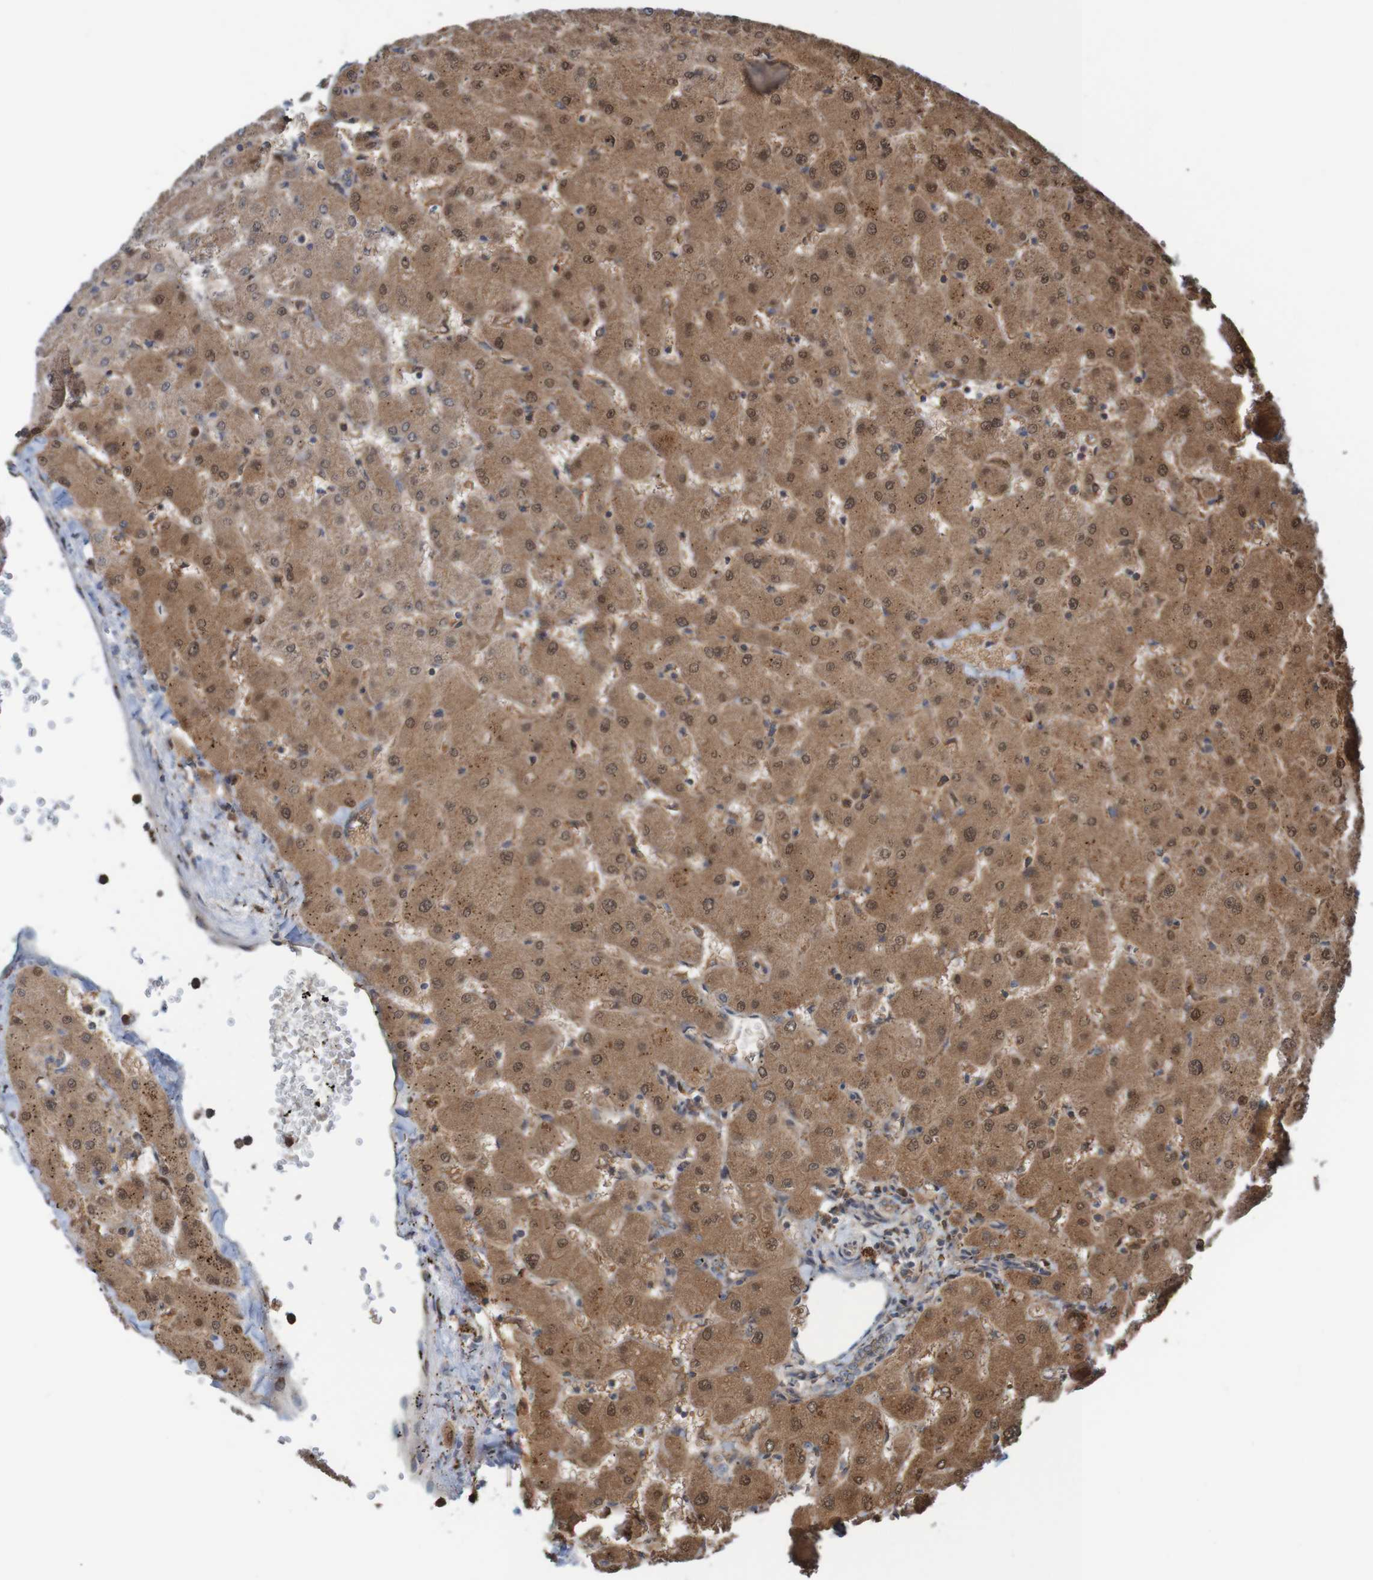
{"staining": {"intensity": "weak", "quantity": ">75%", "location": "cytoplasmic/membranous"}, "tissue": "liver", "cell_type": "Cholangiocytes", "image_type": "normal", "snomed": [{"axis": "morphology", "description": "Normal tissue, NOS"}, {"axis": "topography", "description": "Liver"}], "caption": "Protein expression analysis of normal human liver reveals weak cytoplasmic/membranous staining in approximately >75% of cholangiocytes. The protein is stained brown, and the nuclei are stained in blue (DAB (3,3'-diaminobenzidine) IHC with brightfield microscopy, high magnification).", "gene": "ARHGEF11", "patient": {"sex": "female", "age": 63}}